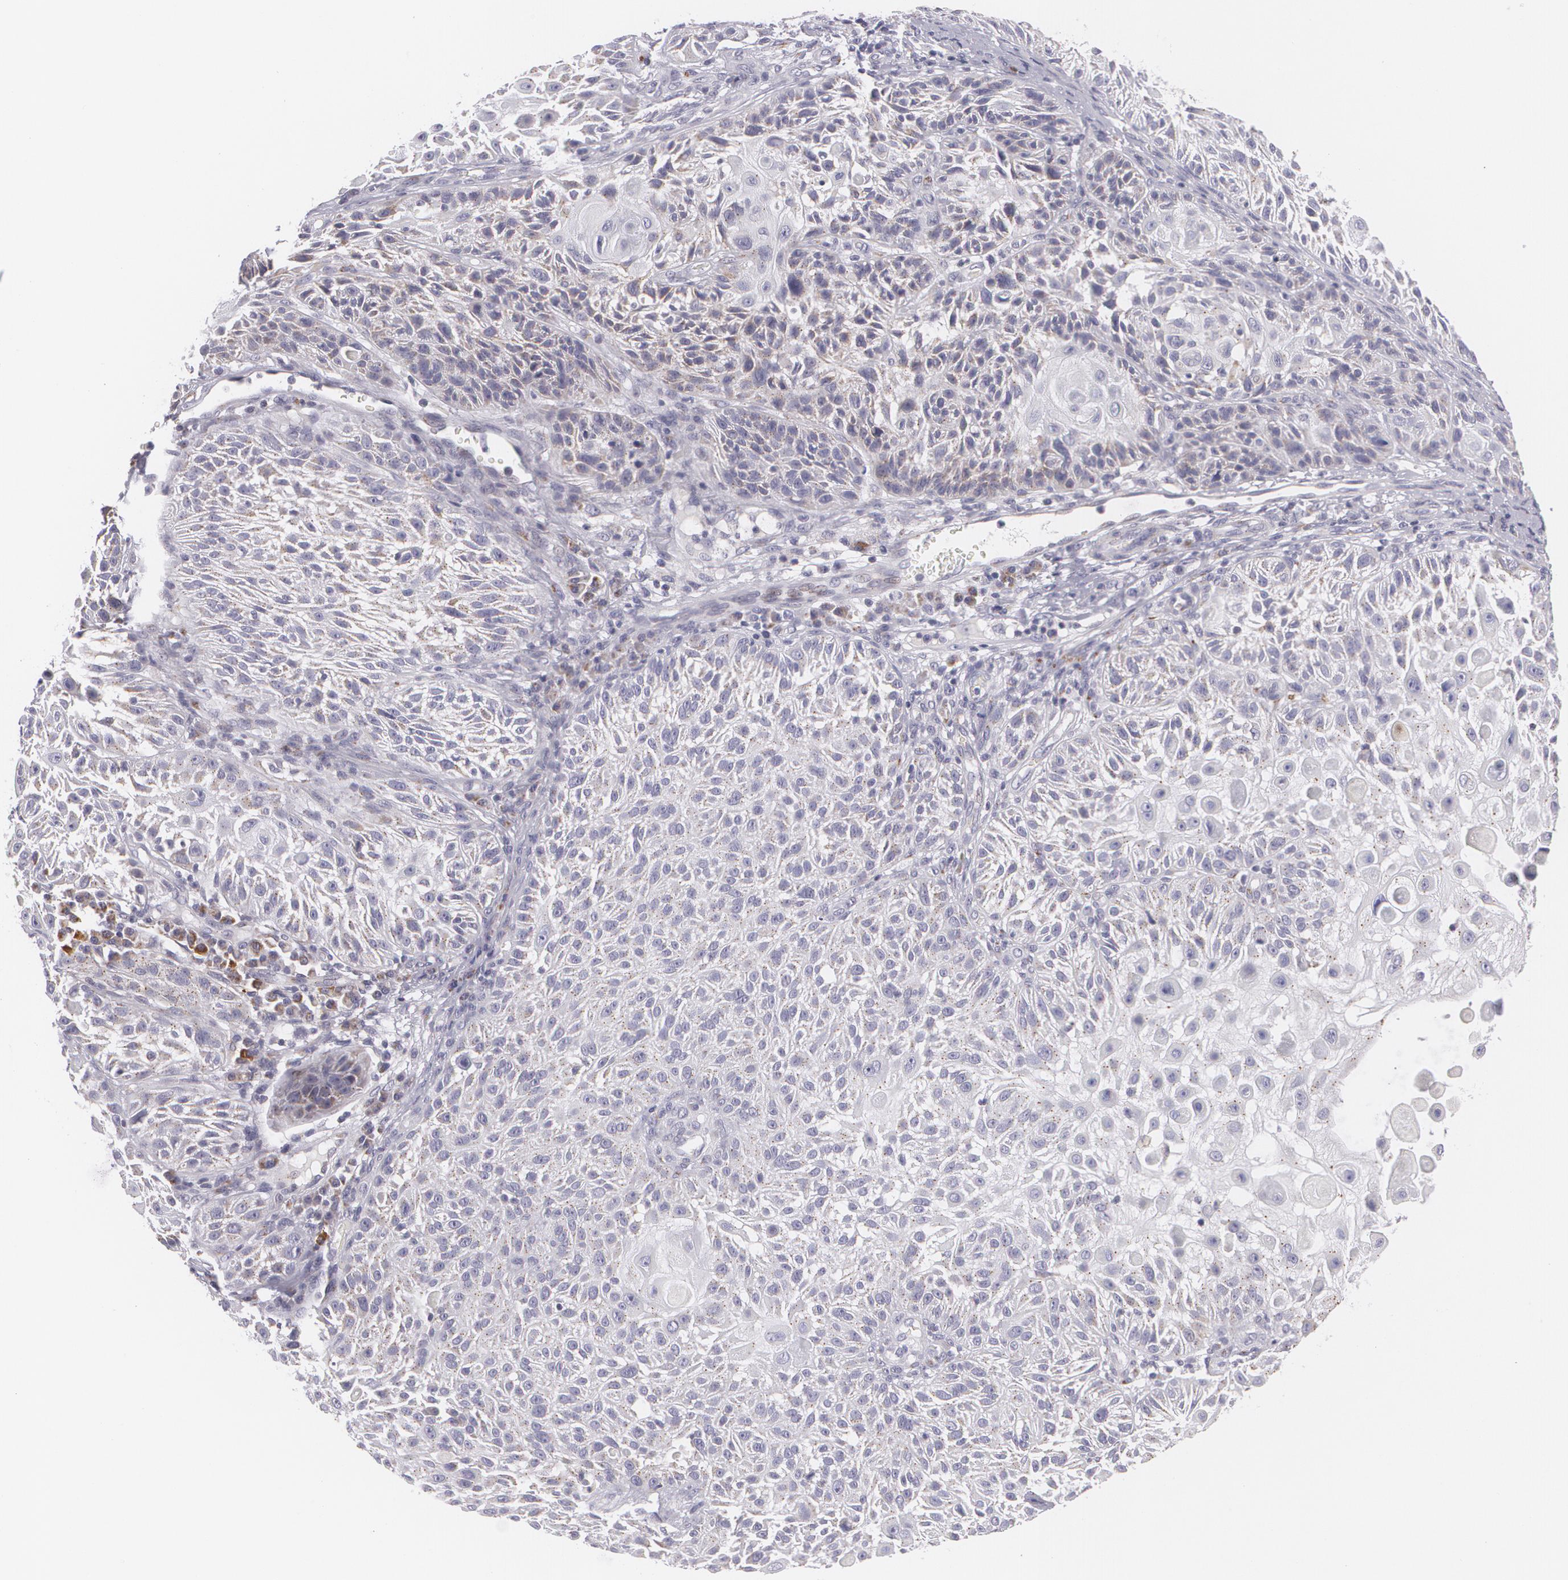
{"staining": {"intensity": "weak", "quantity": ">75%", "location": "cytoplasmic/membranous"}, "tissue": "skin cancer", "cell_type": "Tumor cells", "image_type": "cancer", "snomed": [{"axis": "morphology", "description": "Squamous cell carcinoma, NOS"}, {"axis": "topography", "description": "Skin"}], "caption": "This is an image of IHC staining of squamous cell carcinoma (skin), which shows weak expression in the cytoplasmic/membranous of tumor cells.", "gene": "CILK1", "patient": {"sex": "female", "age": 89}}